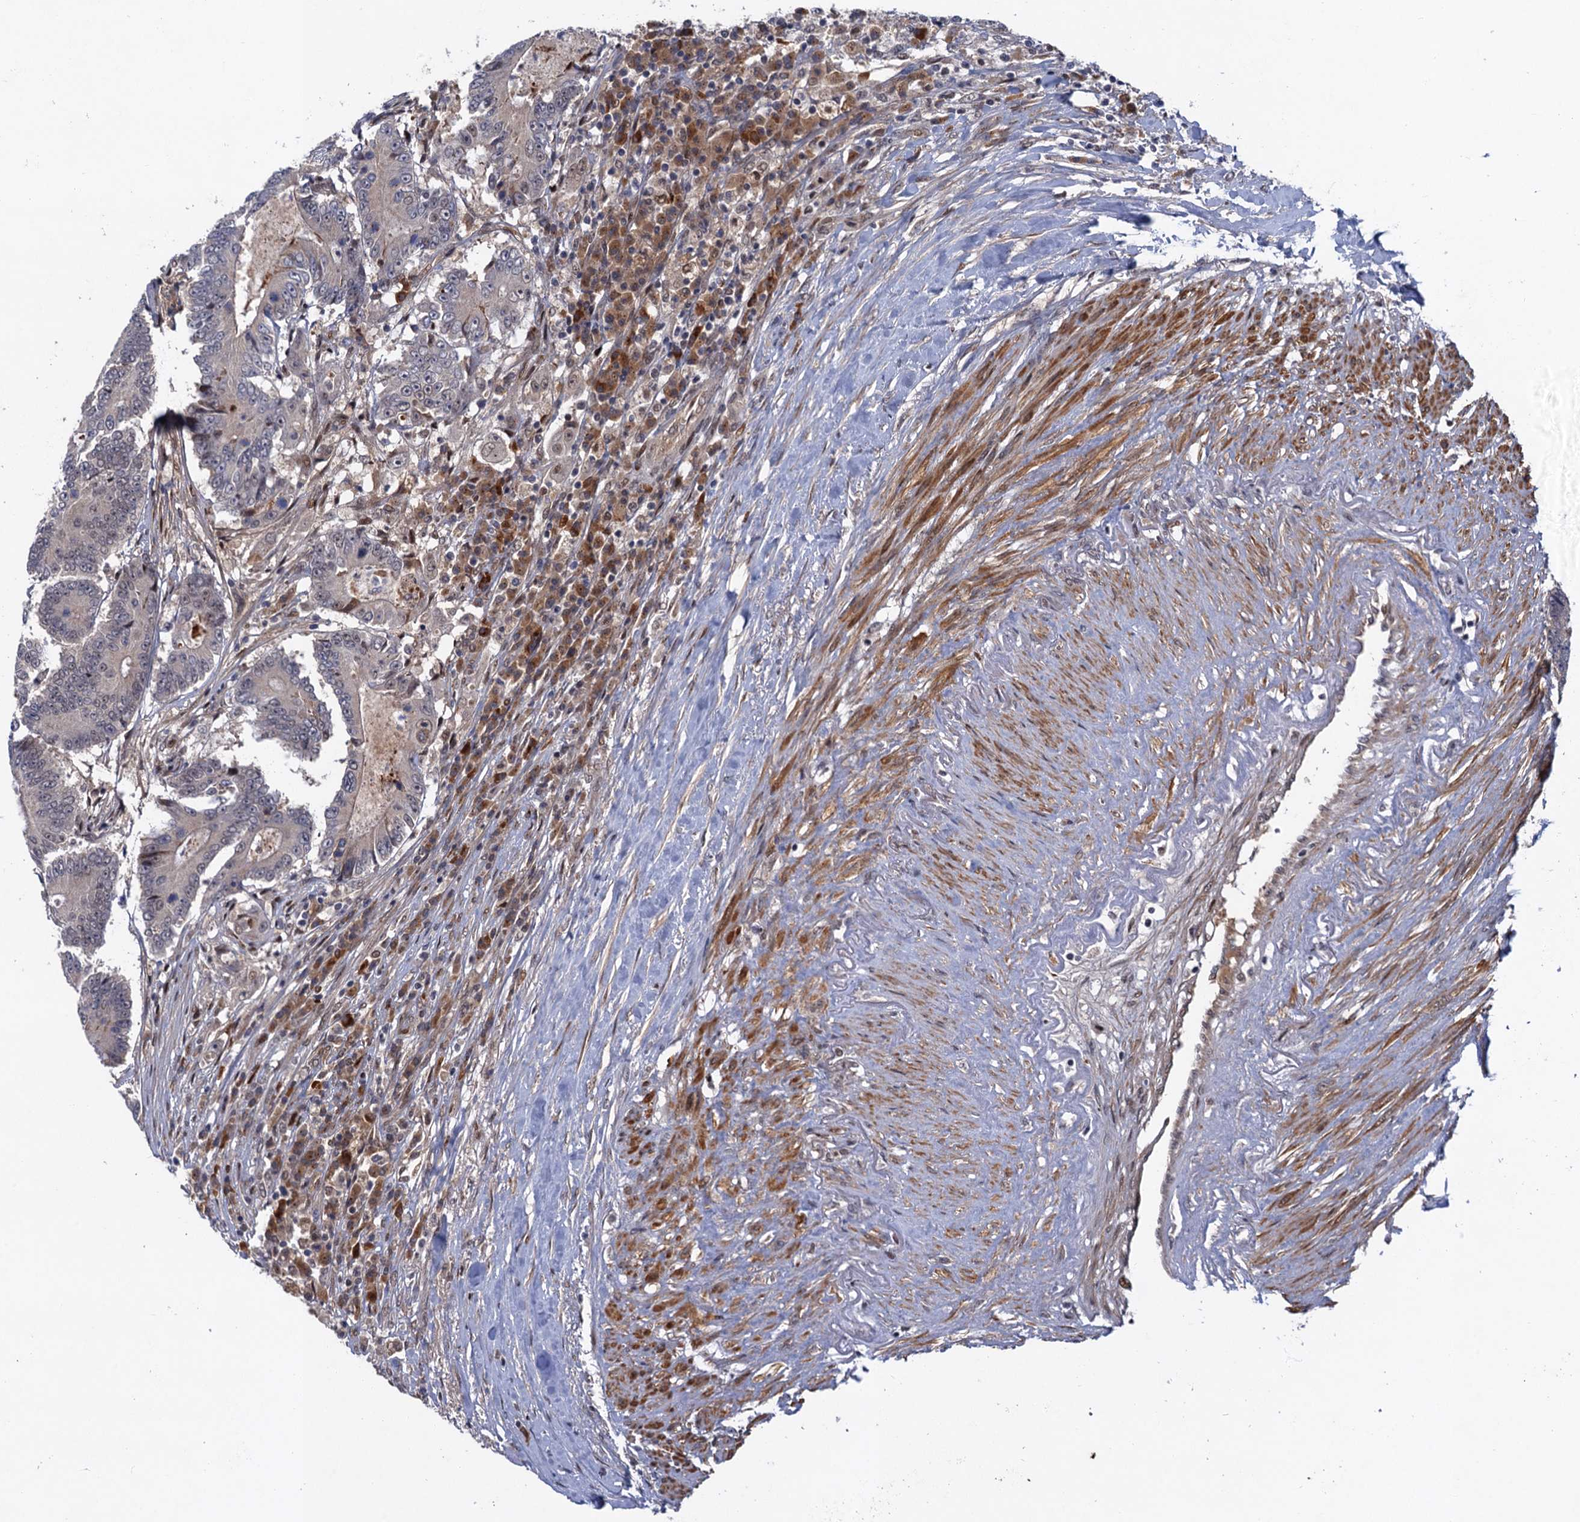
{"staining": {"intensity": "negative", "quantity": "none", "location": "none"}, "tissue": "colorectal cancer", "cell_type": "Tumor cells", "image_type": "cancer", "snomed": [{"axis": "morphology", "description": "Adenocarcinoma, NOS"}, {"axis": "topography", "description": "Colon"}], "caption": "Tumor cells are negative for brown protein staining in colorectal cancer.", "gene": "NEK8", "patient": {"sex": "male", "age": 83}}